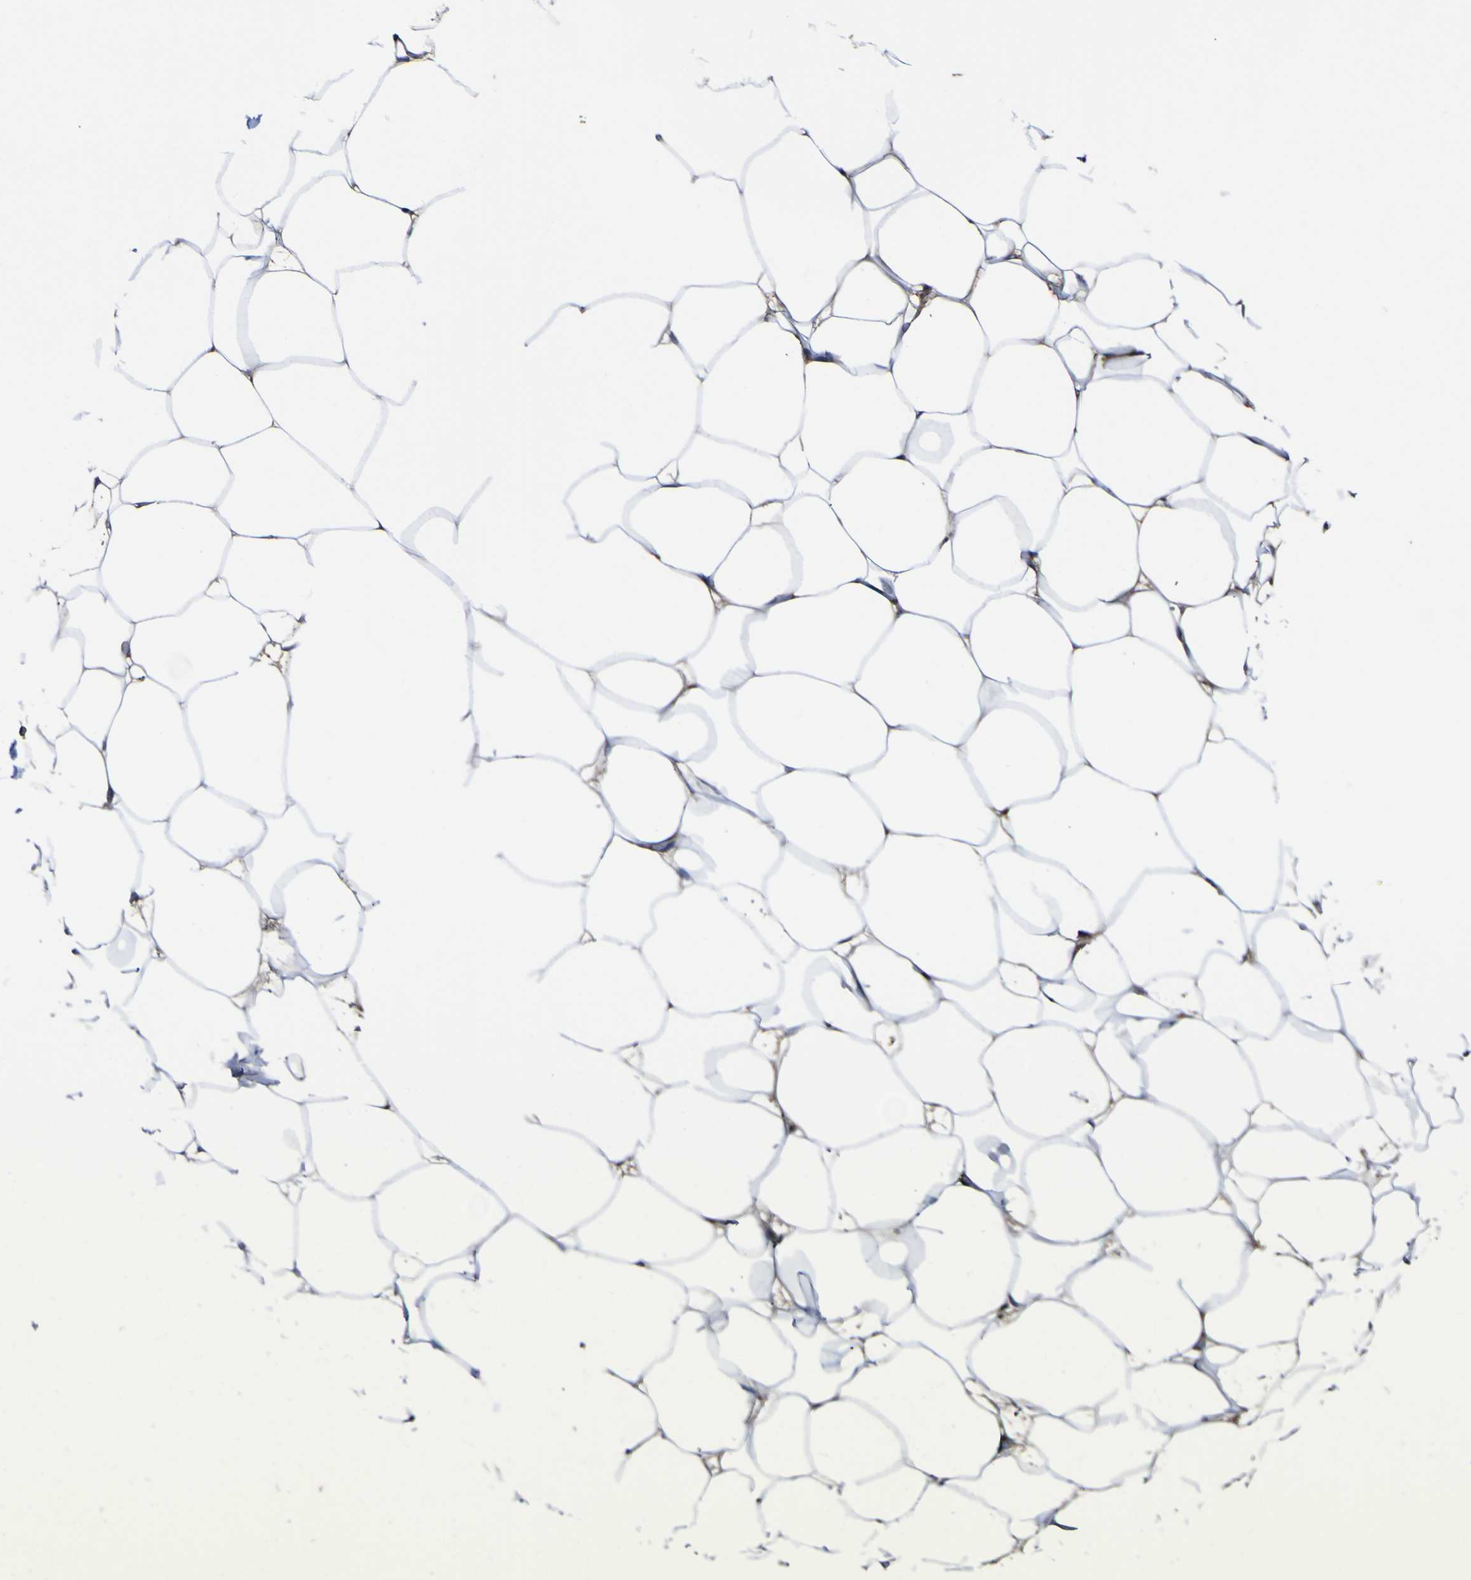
{"staining": {"intensity": "weak", "quantity": ">75%", "location": "cytoplasmic/membranous"}, "tissue": "adipose tissue", "cell_type": "Adipocytes", "image_type": "normal", "snomed": [{"axis": "morphology", "description": "Normal tissue, NOS"}, {"axis": "topography", "description": "Breast"}, {"axis": "topography", "description": "Adipose tissue"}], "caption": "Adipose tissue stained for a protein (brown) reveals weak cytoplasmic/membranous positive positivity in about >75% of adipocytes.", "gene": "CCDC90B", "patient": {"sex": "female", "age": 25}}